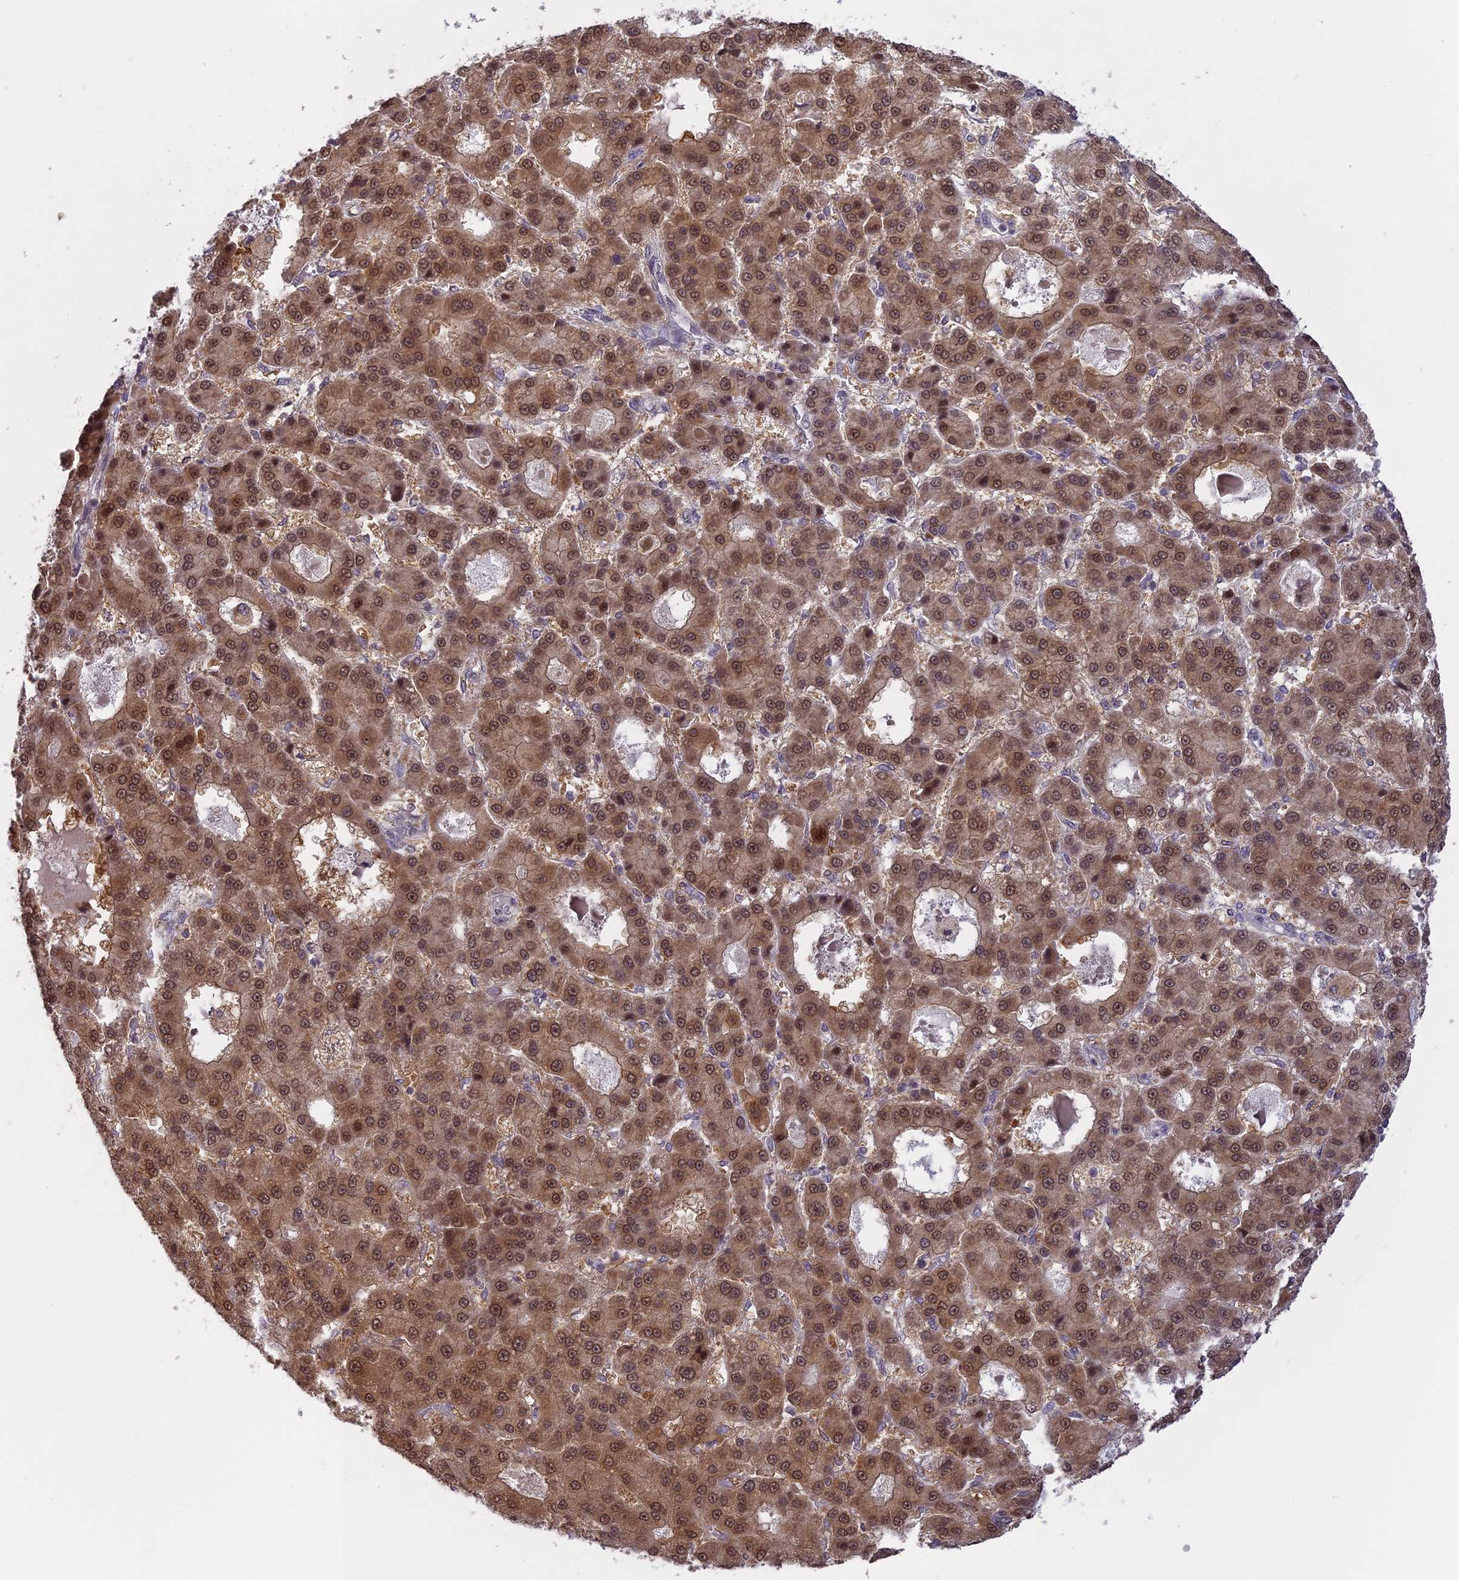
{"staining": {"intensity": "moderate", "quantity": ">75%", "location": "cytoplasmic/membranous,nuclear"}, "tissue": "liver cancer", "cell_type": "Tumor cells", "image_type": "cancer", "snomed": [{"axis": "morphology", "description": "Carcinoma, Hepatocellular, NOS"}, {"axis": "topography", "description": "Liver"}], "caption": "Immunohistochemical staining of liver cancer displays moderate cytoplasmic/membranous and nuclear protein expression in about >75% of tumor cells. Nuclei are stained in blue.", "gene": "ERG28", "patient": {"sex": "male", "age": 70}}